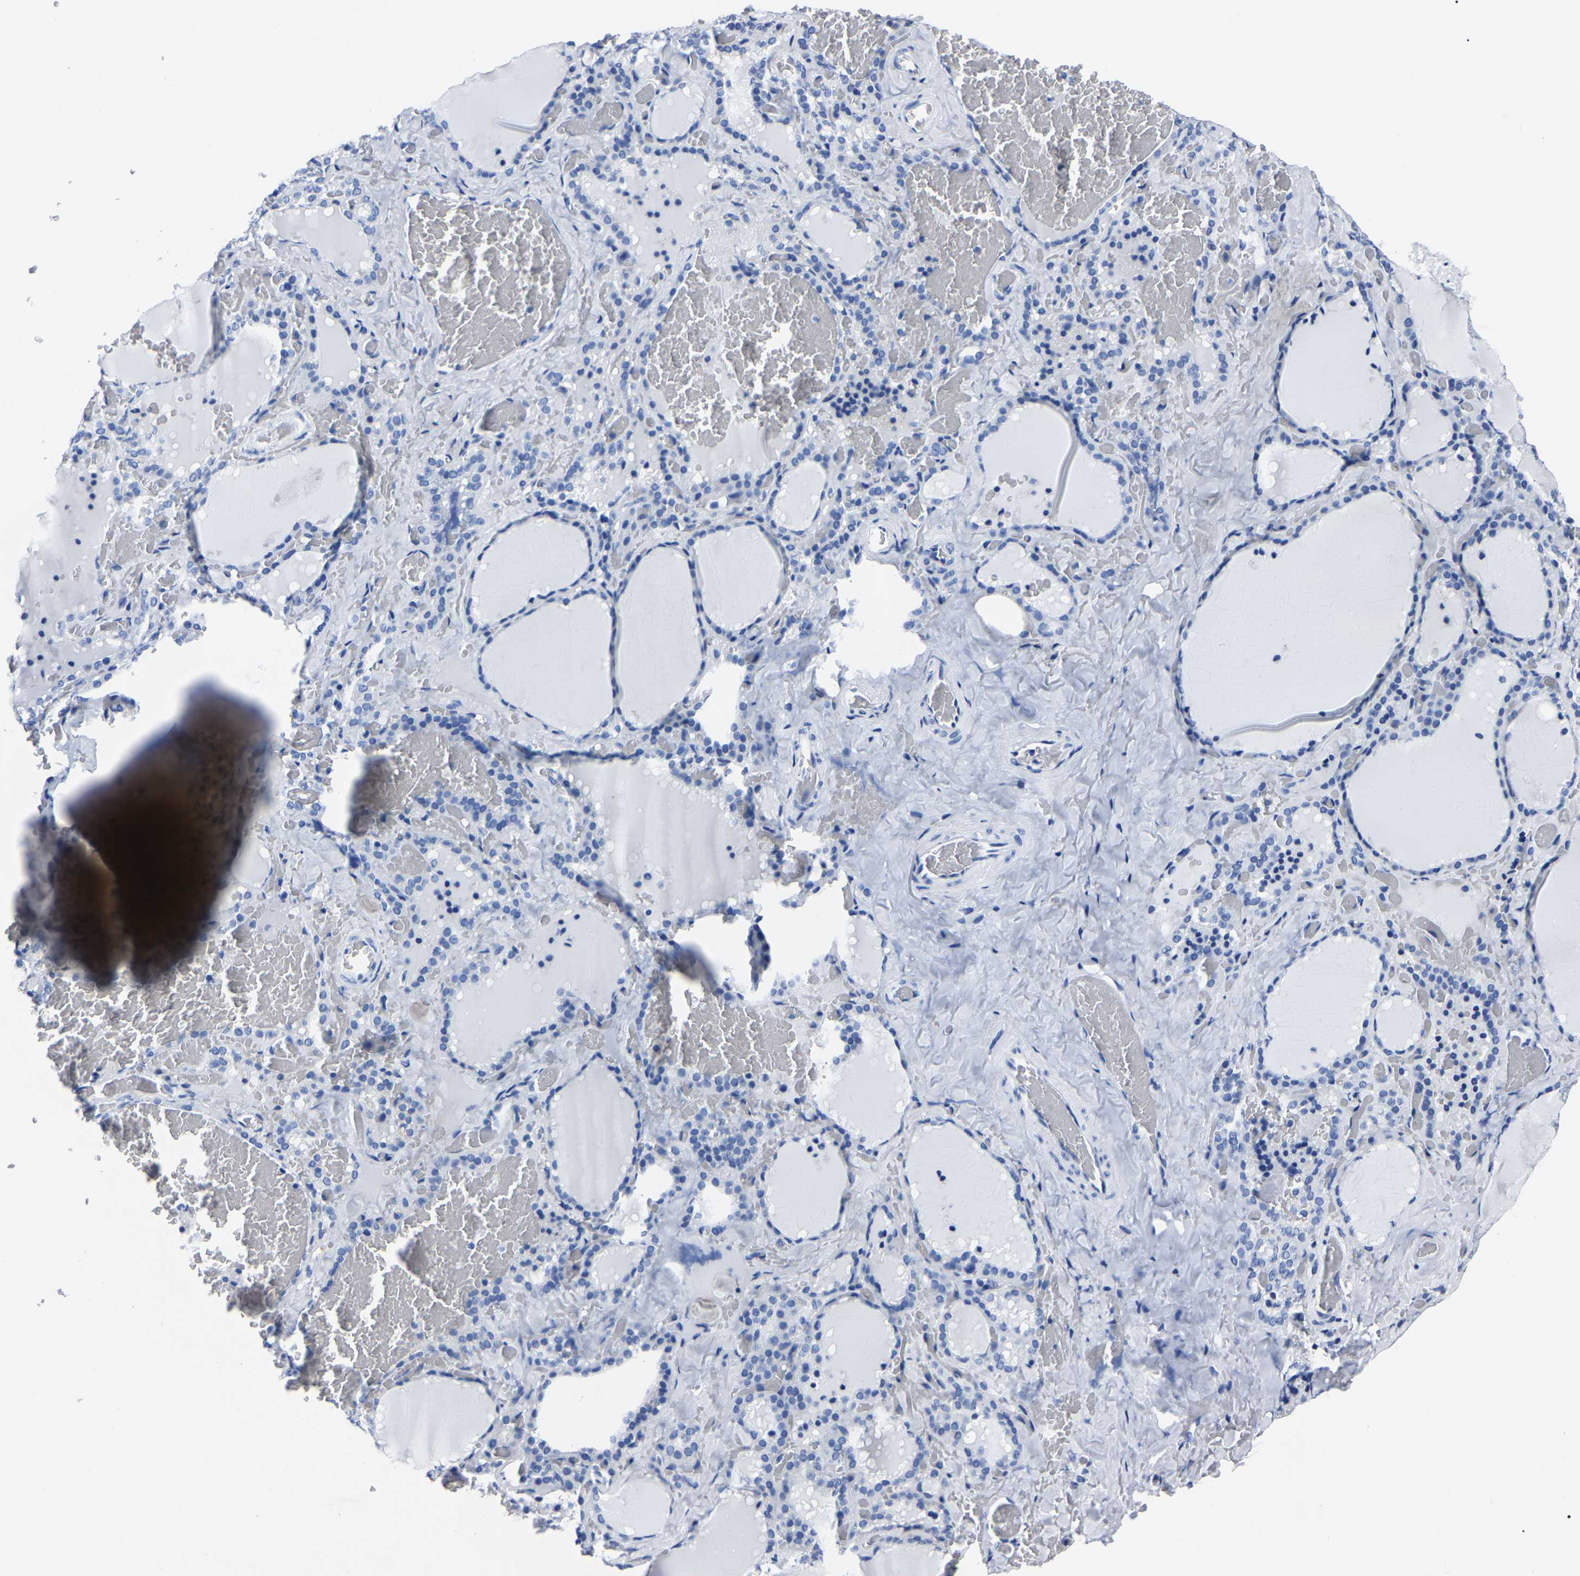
{"staining": {"intensity": "negative", "quantity": "none", "location": "none"}, "tissue": "thyroid gland", "cell_type": "Glandular cells", "image_type": "normal", "snomed": [{"axis": "morphology", "description": "Normal tissue, NOS"}, {"axis": "topography", "description": "Thyroid gland"}], "caption": "The immunohistochemistry (IHC) image has no significant positivity in glandular cells of thyroid gland. (DAB (3,3'-diaminobenzidine) IHC with hematoxylin counter stain).", "gene": "IMPG2", "patient": {"sex": "female", "age": 22}}